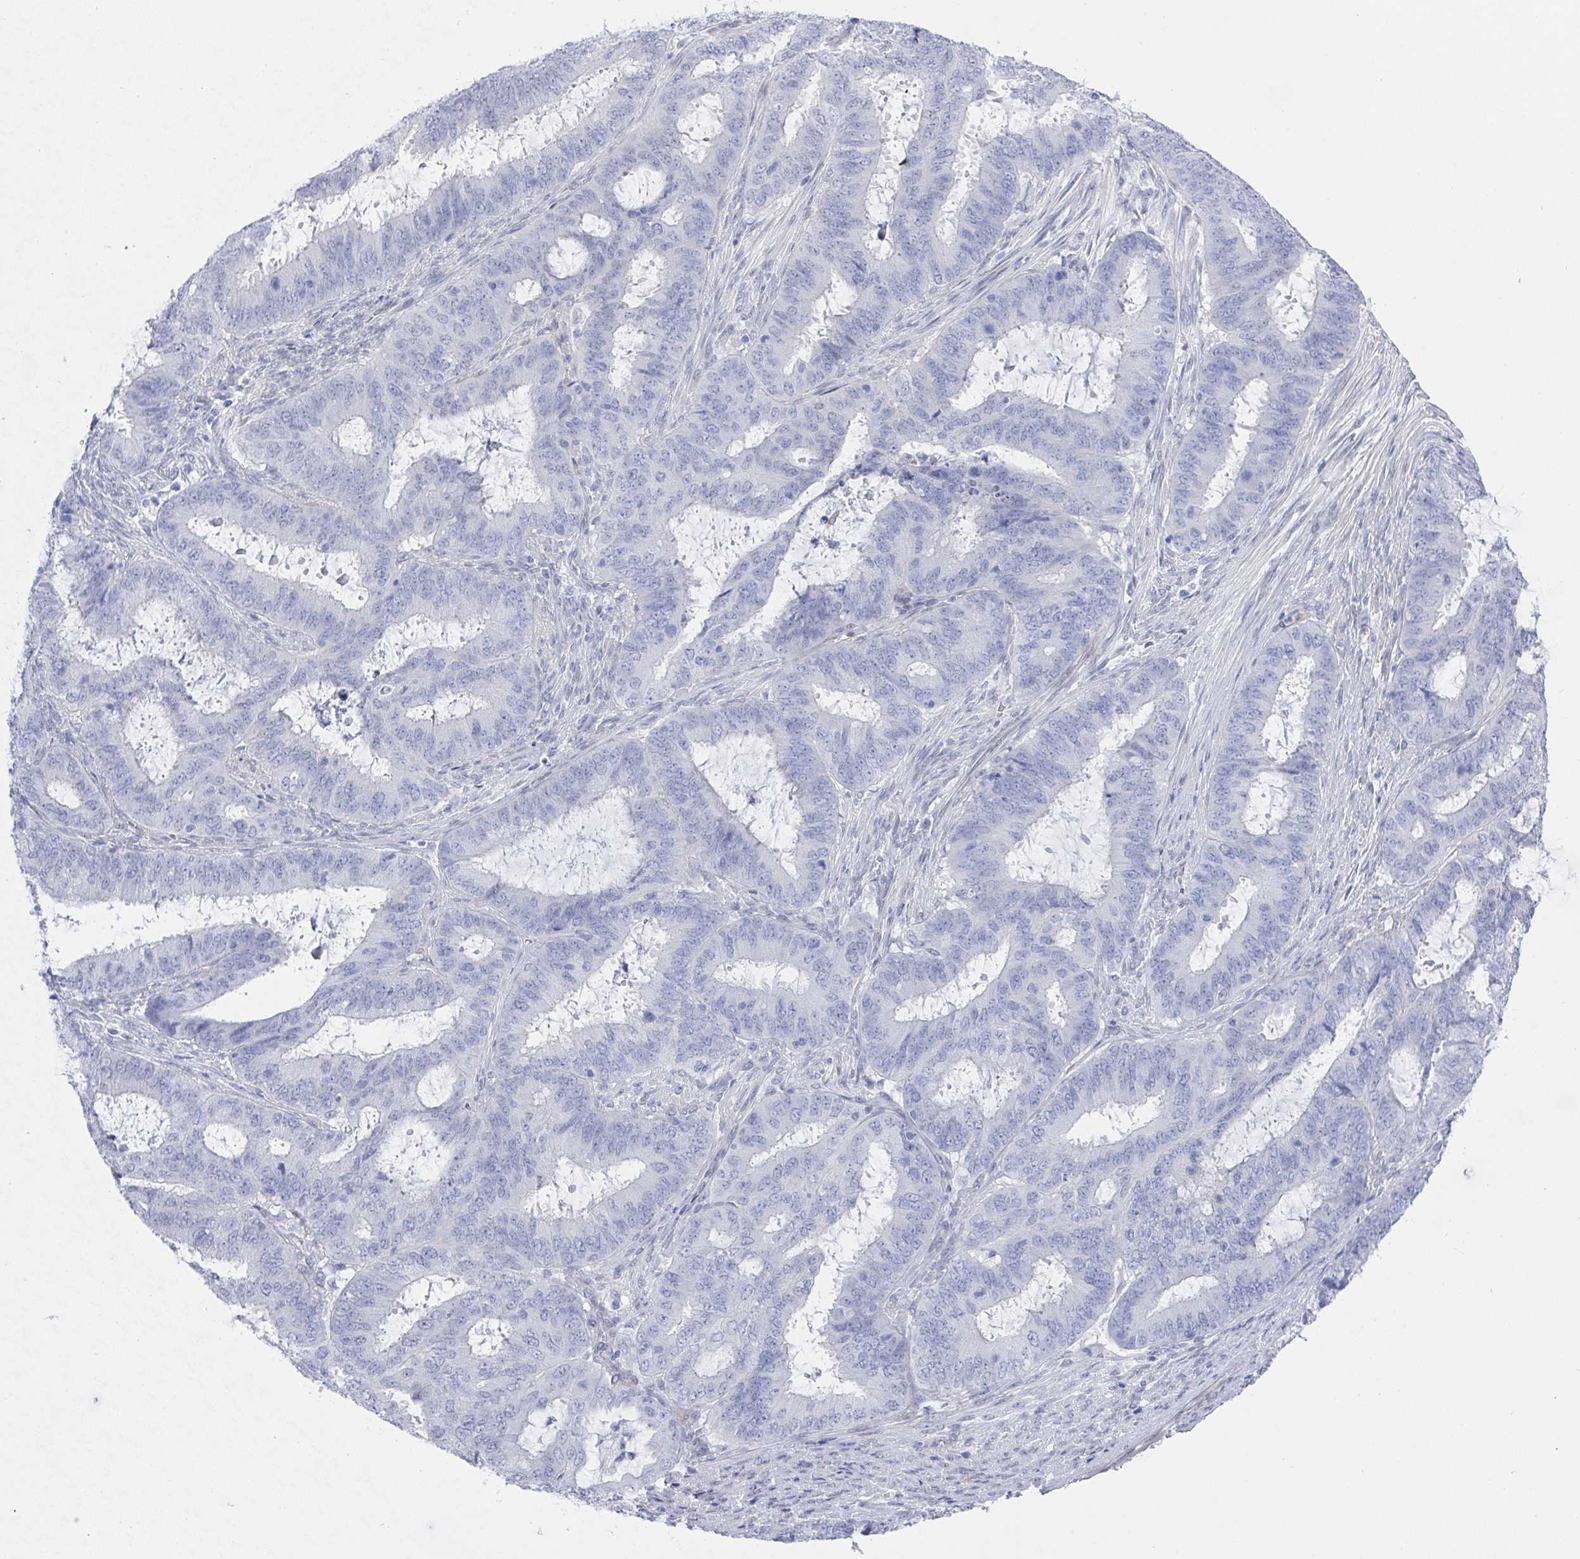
{"staining": {"intensity": "negative", "quantity": "none", "location": "none"}, "tissue": "endometrial cancer", "cell_type": "Tumor cells", "image_type": "cancer", "snomed": [{"axis": "morphology", "description": "Adenocarcinoma, NOS"}, {"axis": "topography", "description": "Endometrium"}], "caption": "Human endometrial adenocarcinoma stained for a protein using immunohistochemistry (IHC) shows no positivity in tumor cells.", "gene": "MFSD4A", "patient": {"sex": "female", "age": 51}}